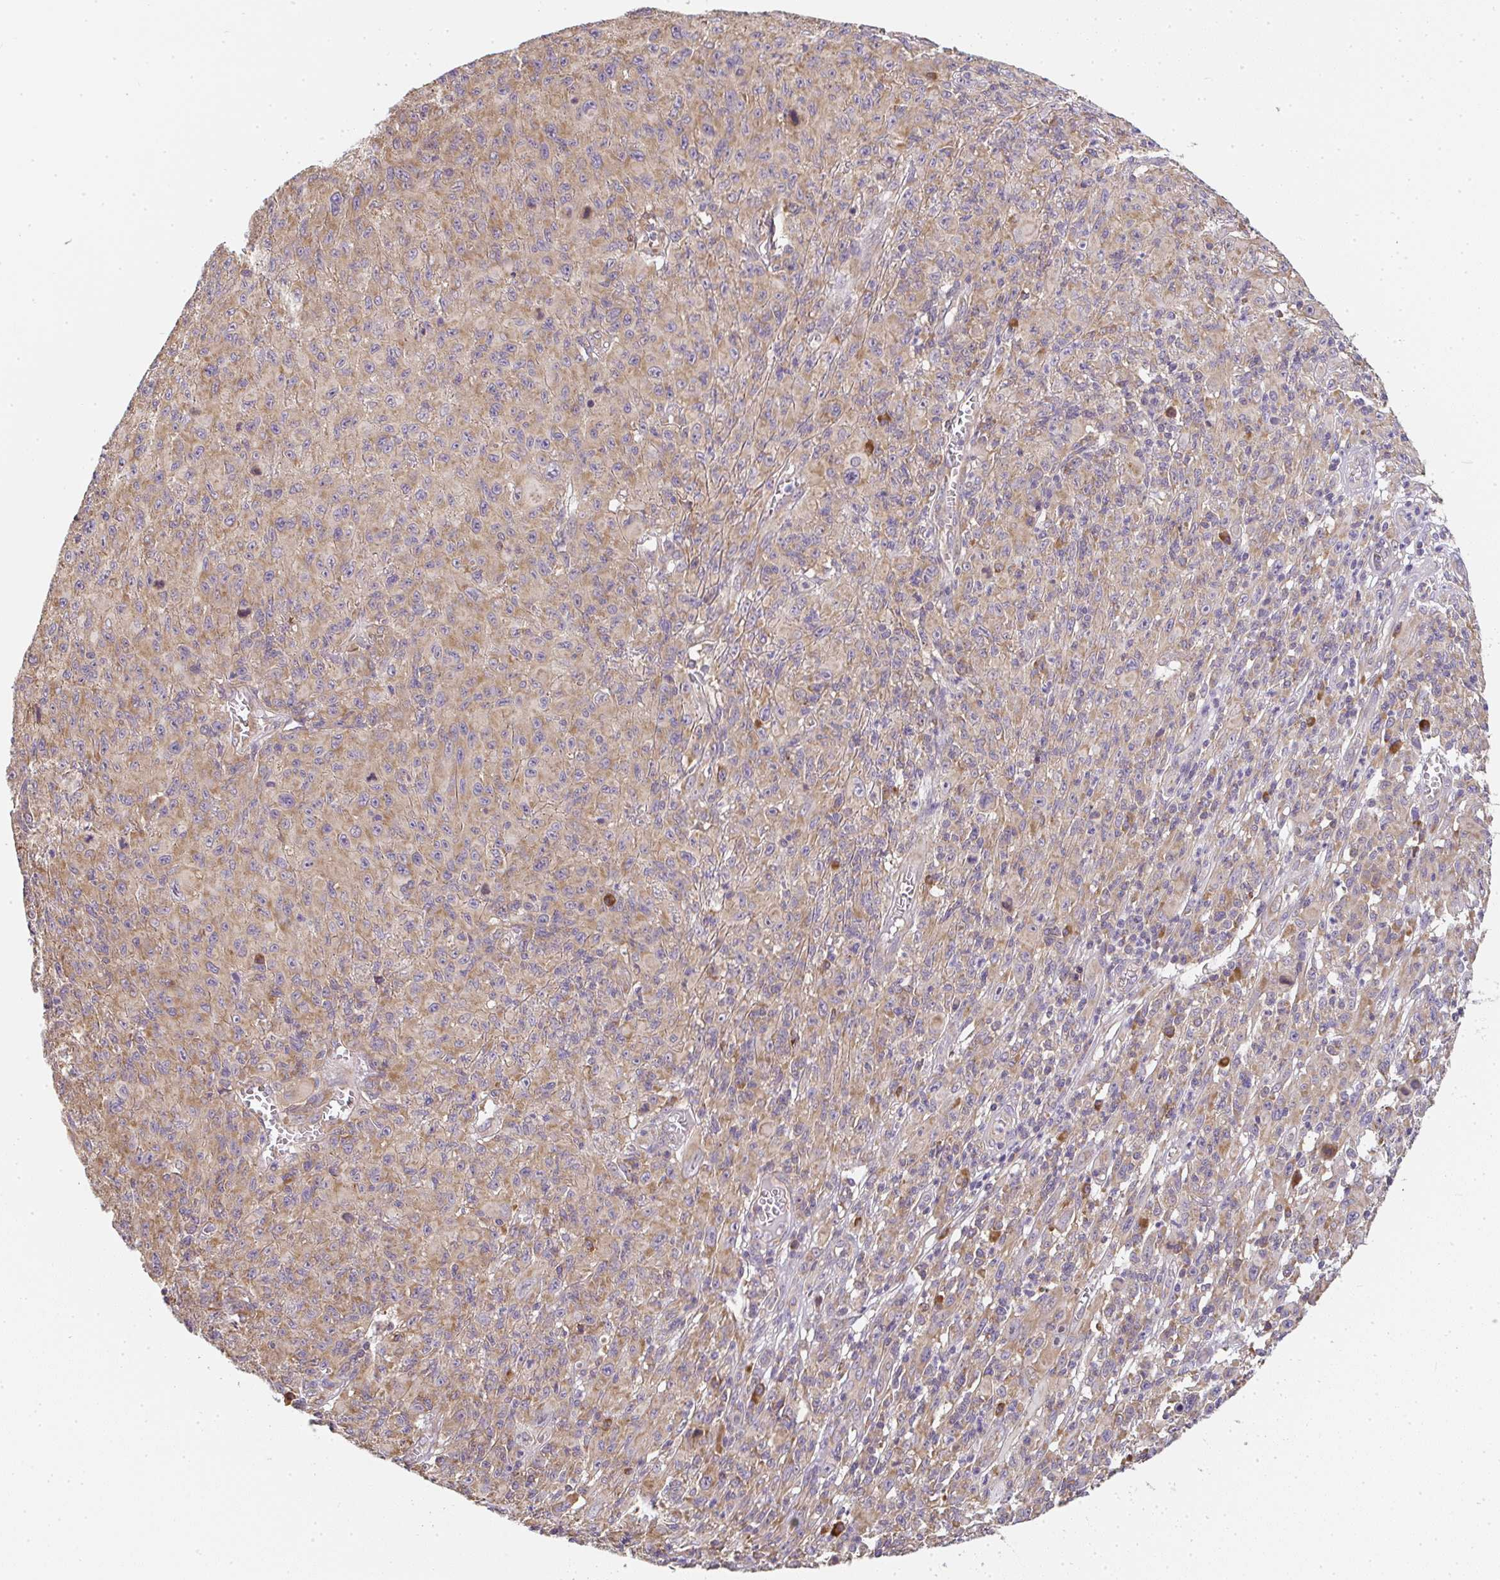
{"staining": {"intensity": "weak", "quantity": ">75%", "location": "cytoplasmic/membranous"}, "tissue": "melanoma", "cell_type": "Tumor cells", "image_type": "cancer", "snomed": [{"axis": "morphology", "description": "Malignant melanoma, NOS"}, {"axis": "topography", "description": "Skin"}], "caption": "A high-resolution photomicrograph shows immunohistochemistry staining of malignant melanoma, which displays weak cytoplasmic/membranous positivity in about >75% of tumor cells.", "gene": "SLC35B3", "patient": {"sex": "male", "age": 46}}